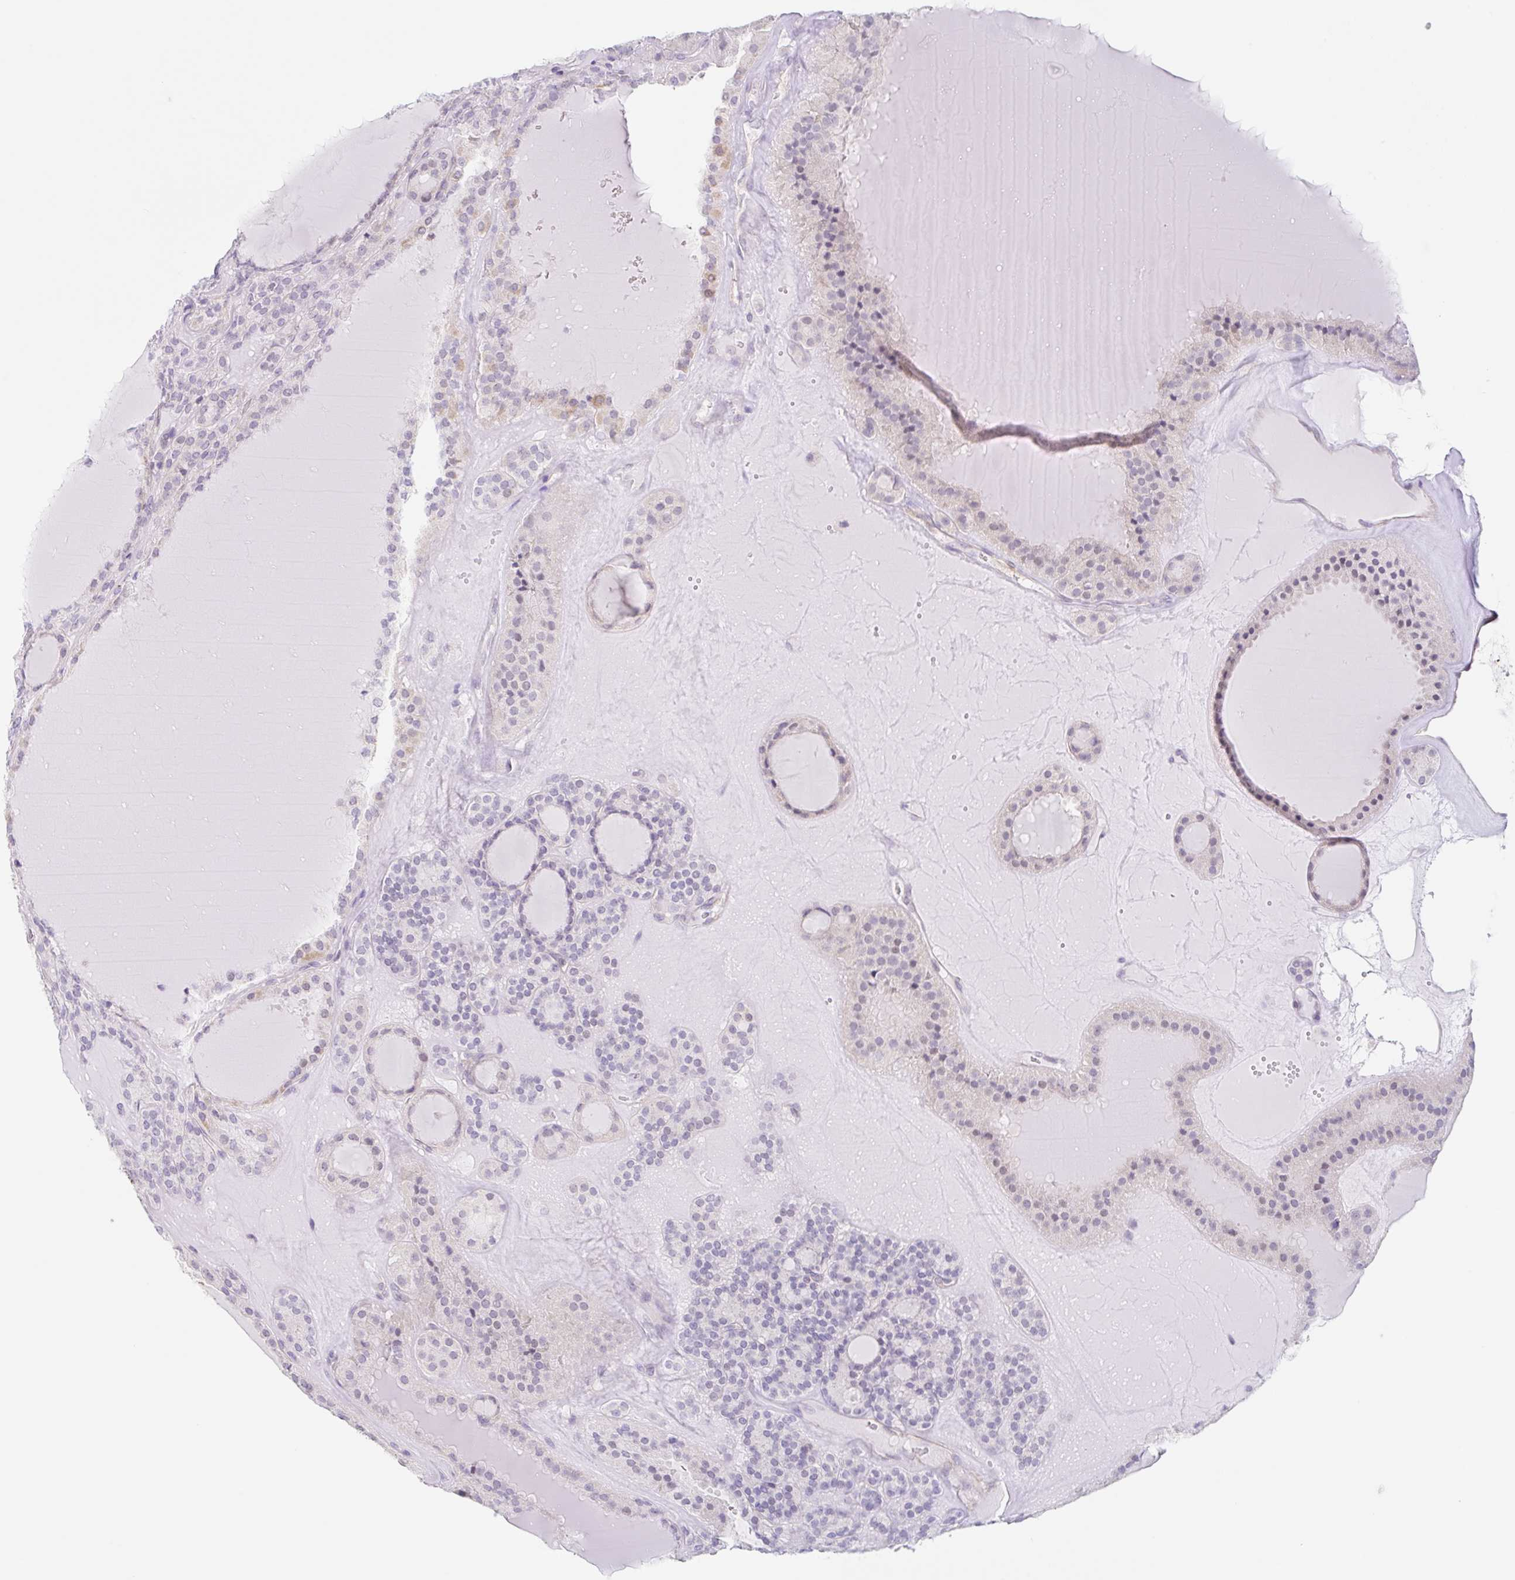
{"staining": {"intensity": "negative", "quantity": "none", "location": "none"}, "tissue": "thyroid cancer", "cell_type": "Tumor cells", "image_type": "cancer", "snomed": [{"axis": "morphology", "description": "Follicular adenoma carcinoma, NOS"}, {"axis": "topography", "description": "Thyroid gland"}], "caption": "This photomicrograph is of follicular adenoma carcinoma (thyroid) stained with immunohistochemistry (IHC) to label a protein in brown with the nuclei are counter-stained blue. There is no staining in tumor cells.", "gene": "DCAF17", "patient": {"sex": "female", "age": 63}}